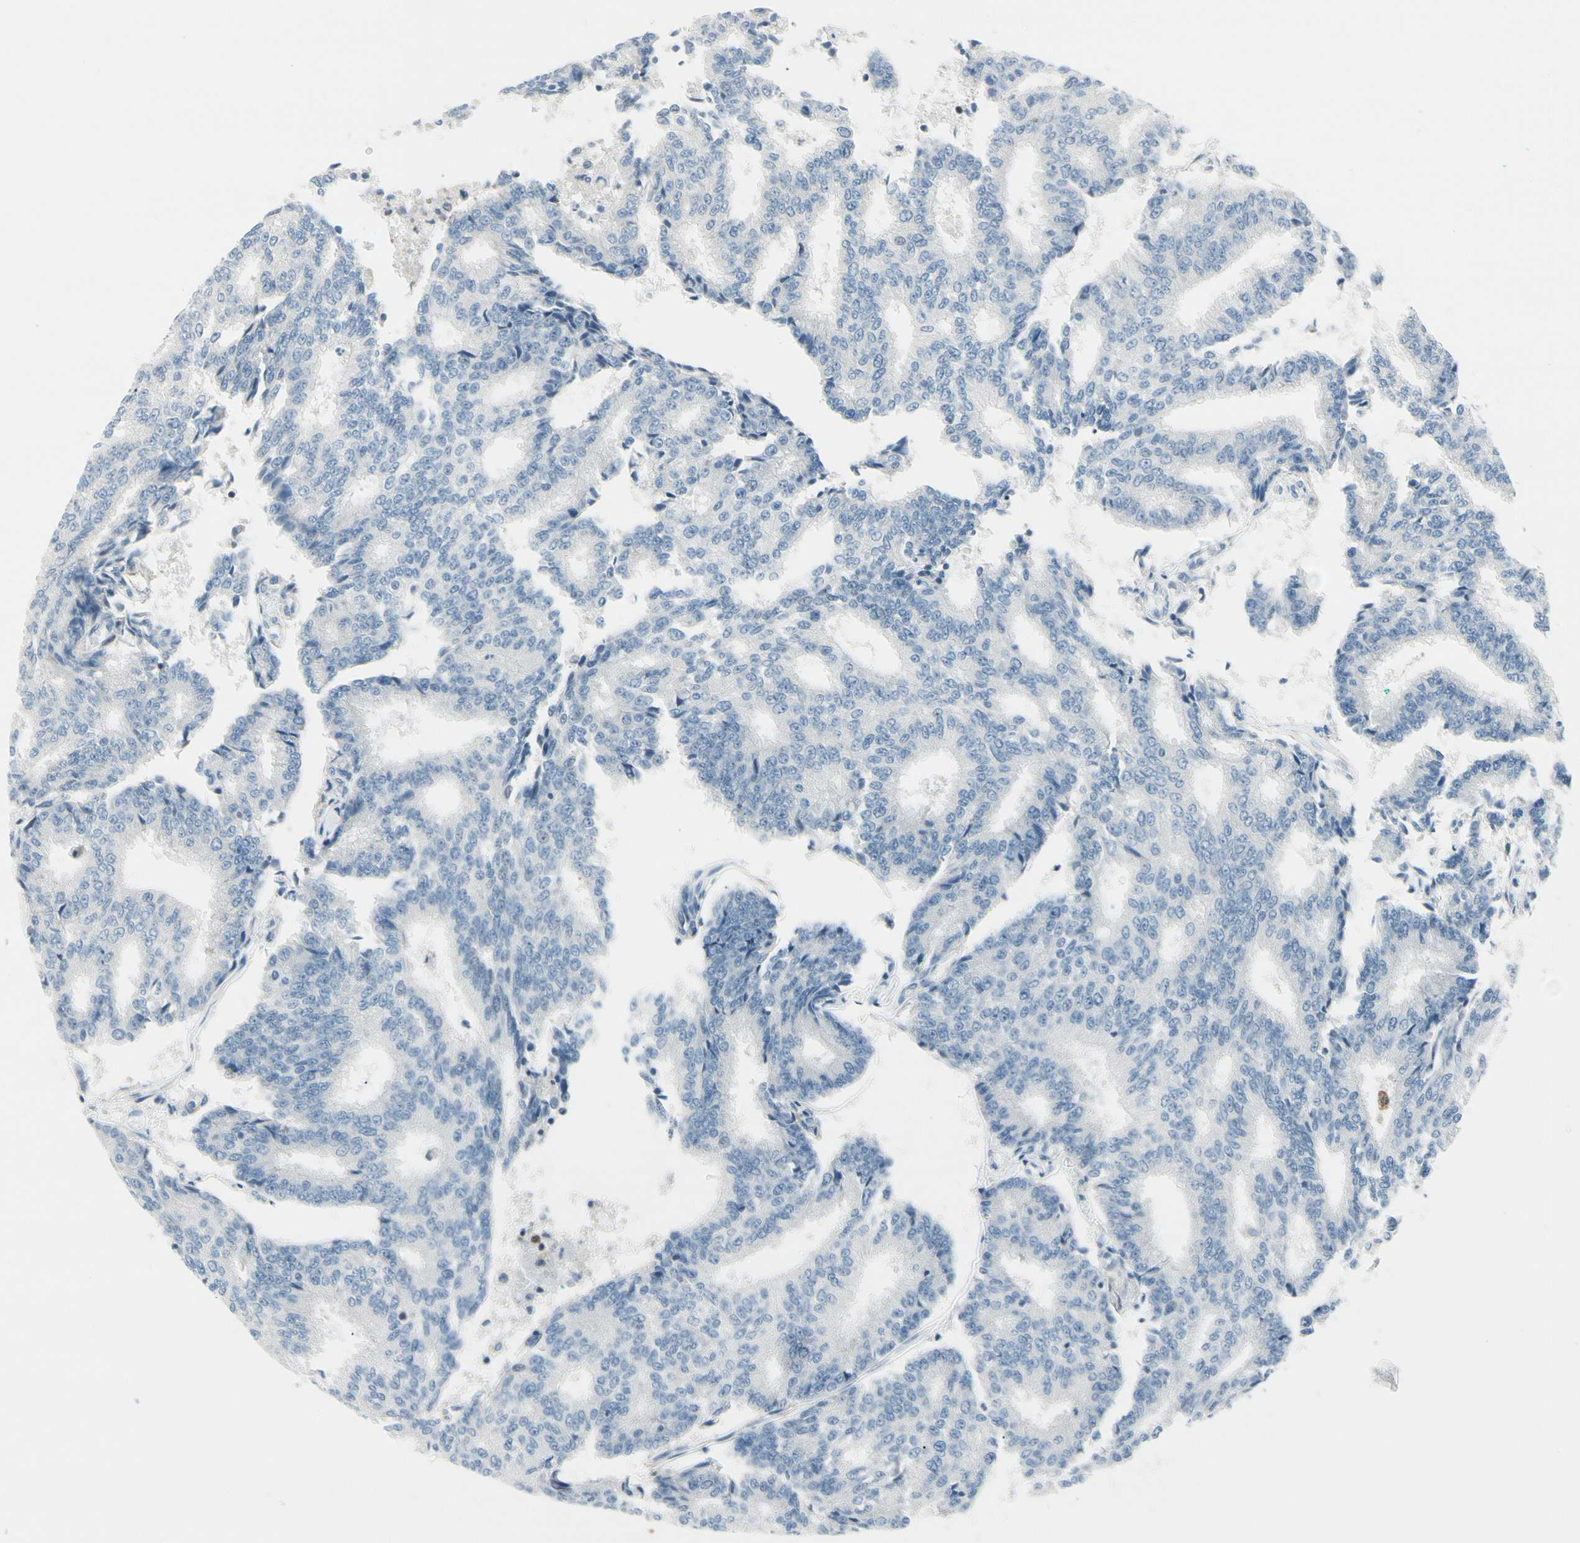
{"staining": {"intensity": "negative", "quantity": "none", "location": "none"}, "tissue": "prostate cancer", "cell_type": "Tumor cells", "image_type": "cancer", "snomed": [{"axis": "morphology", "description": "Adenocarcinoma, High grade"}, {"axis": "topography", "description": "Prostate"}], "caption": "The IHC micrograph has no significant positivity in tumor cells of prostate cancer tissue.", "gene": "TRAF1", "patient": {"sex": "male", "age": 55}}